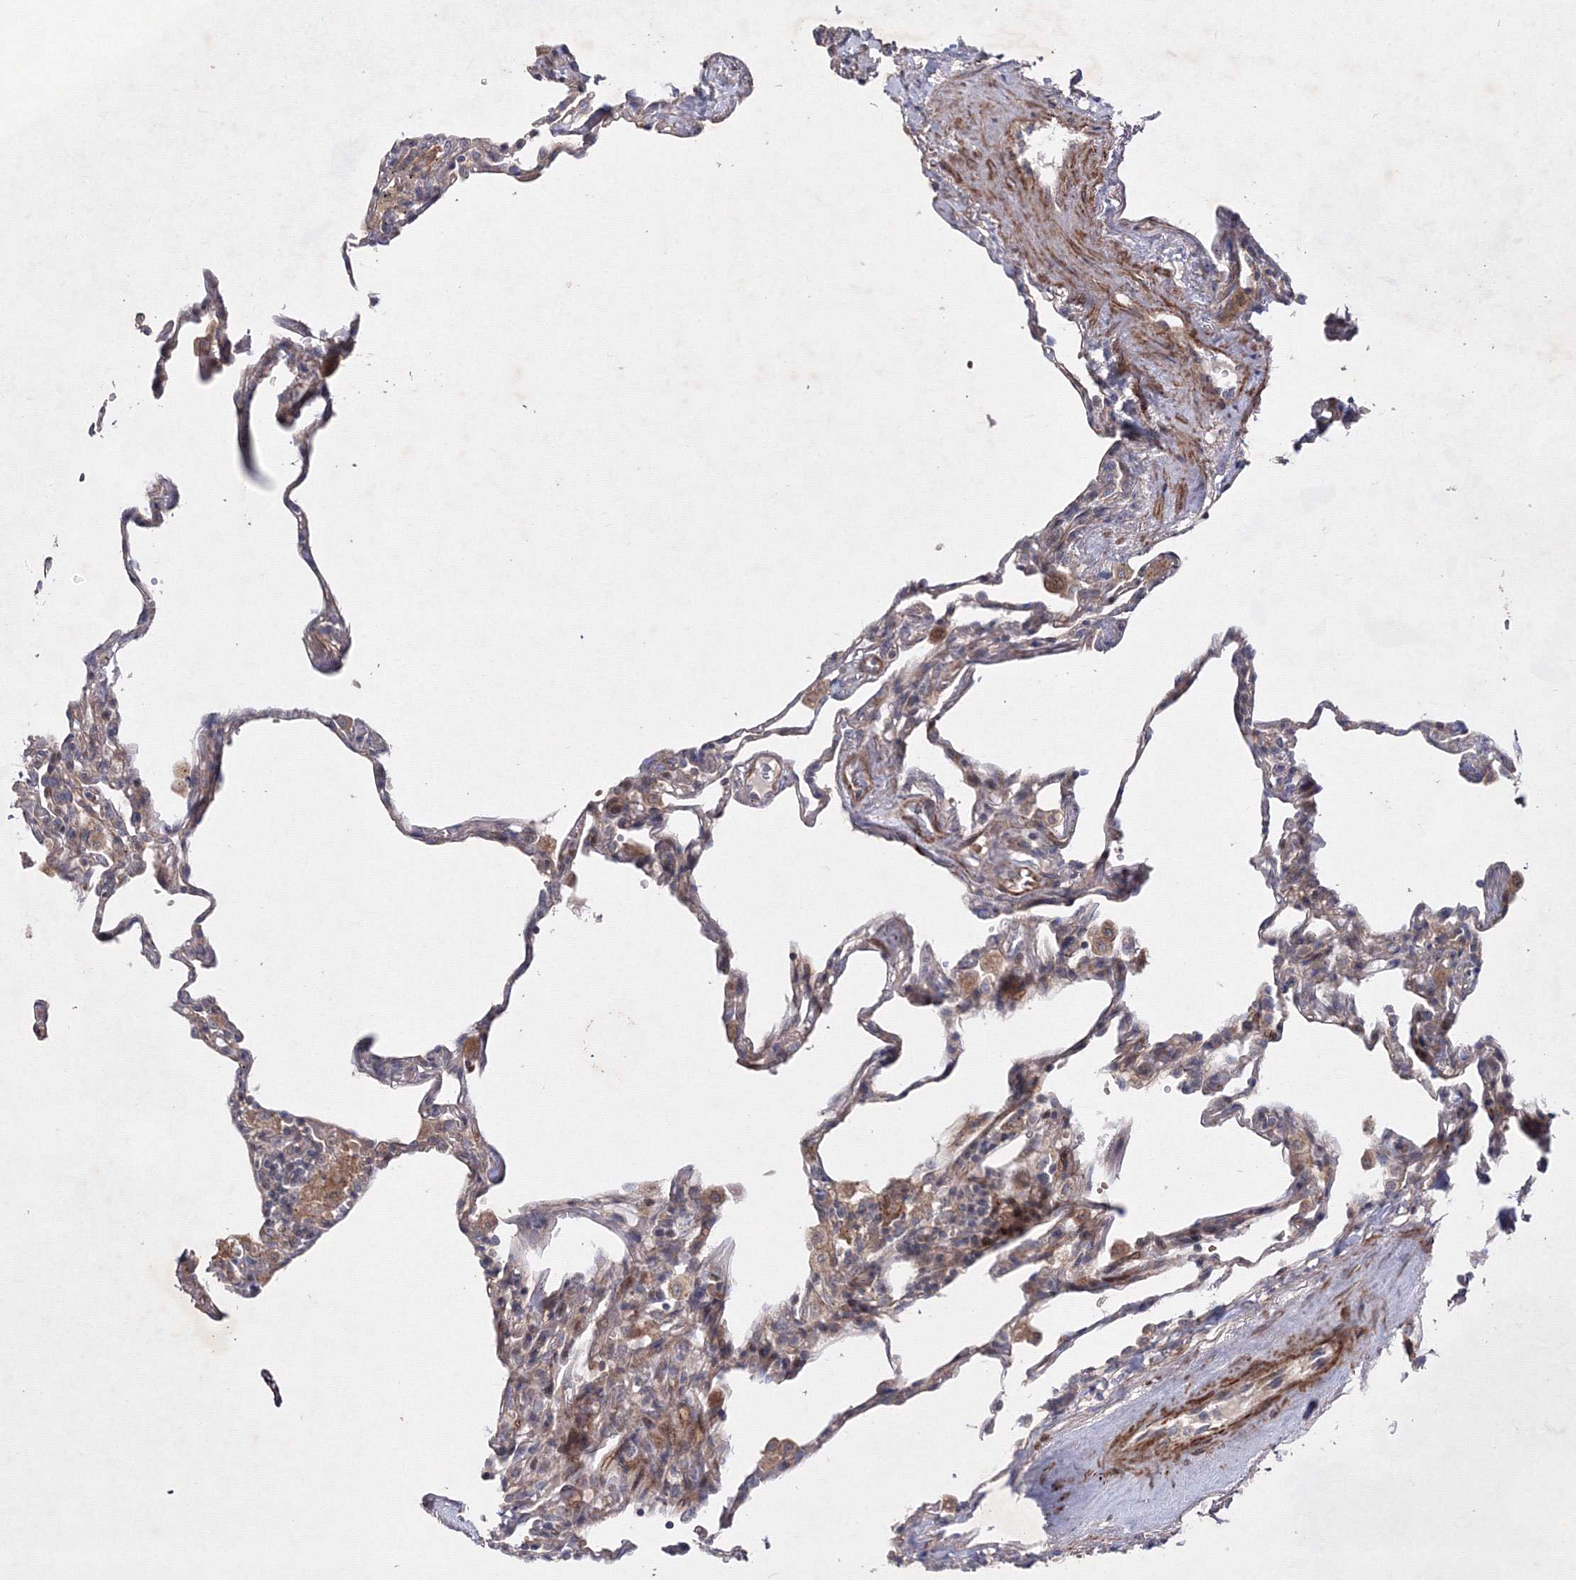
{"staining": {"intensity": "negative", "quantity": "none", "location": "none"}, "tissue": "lung", "cell_type": "Alveolar cells", "image_type": "normal", "snomed": [{"axis": "morphology", "description": "Normal tissue, NOS"}, {"axis": "topography", "description": "Lung"}], "caption": "DAB immunohistochemical staining of normal lung shows no significant positivity in alveolar cells.", "gene": "GFM1", "patient": {"sex": "male", "age": 59}}